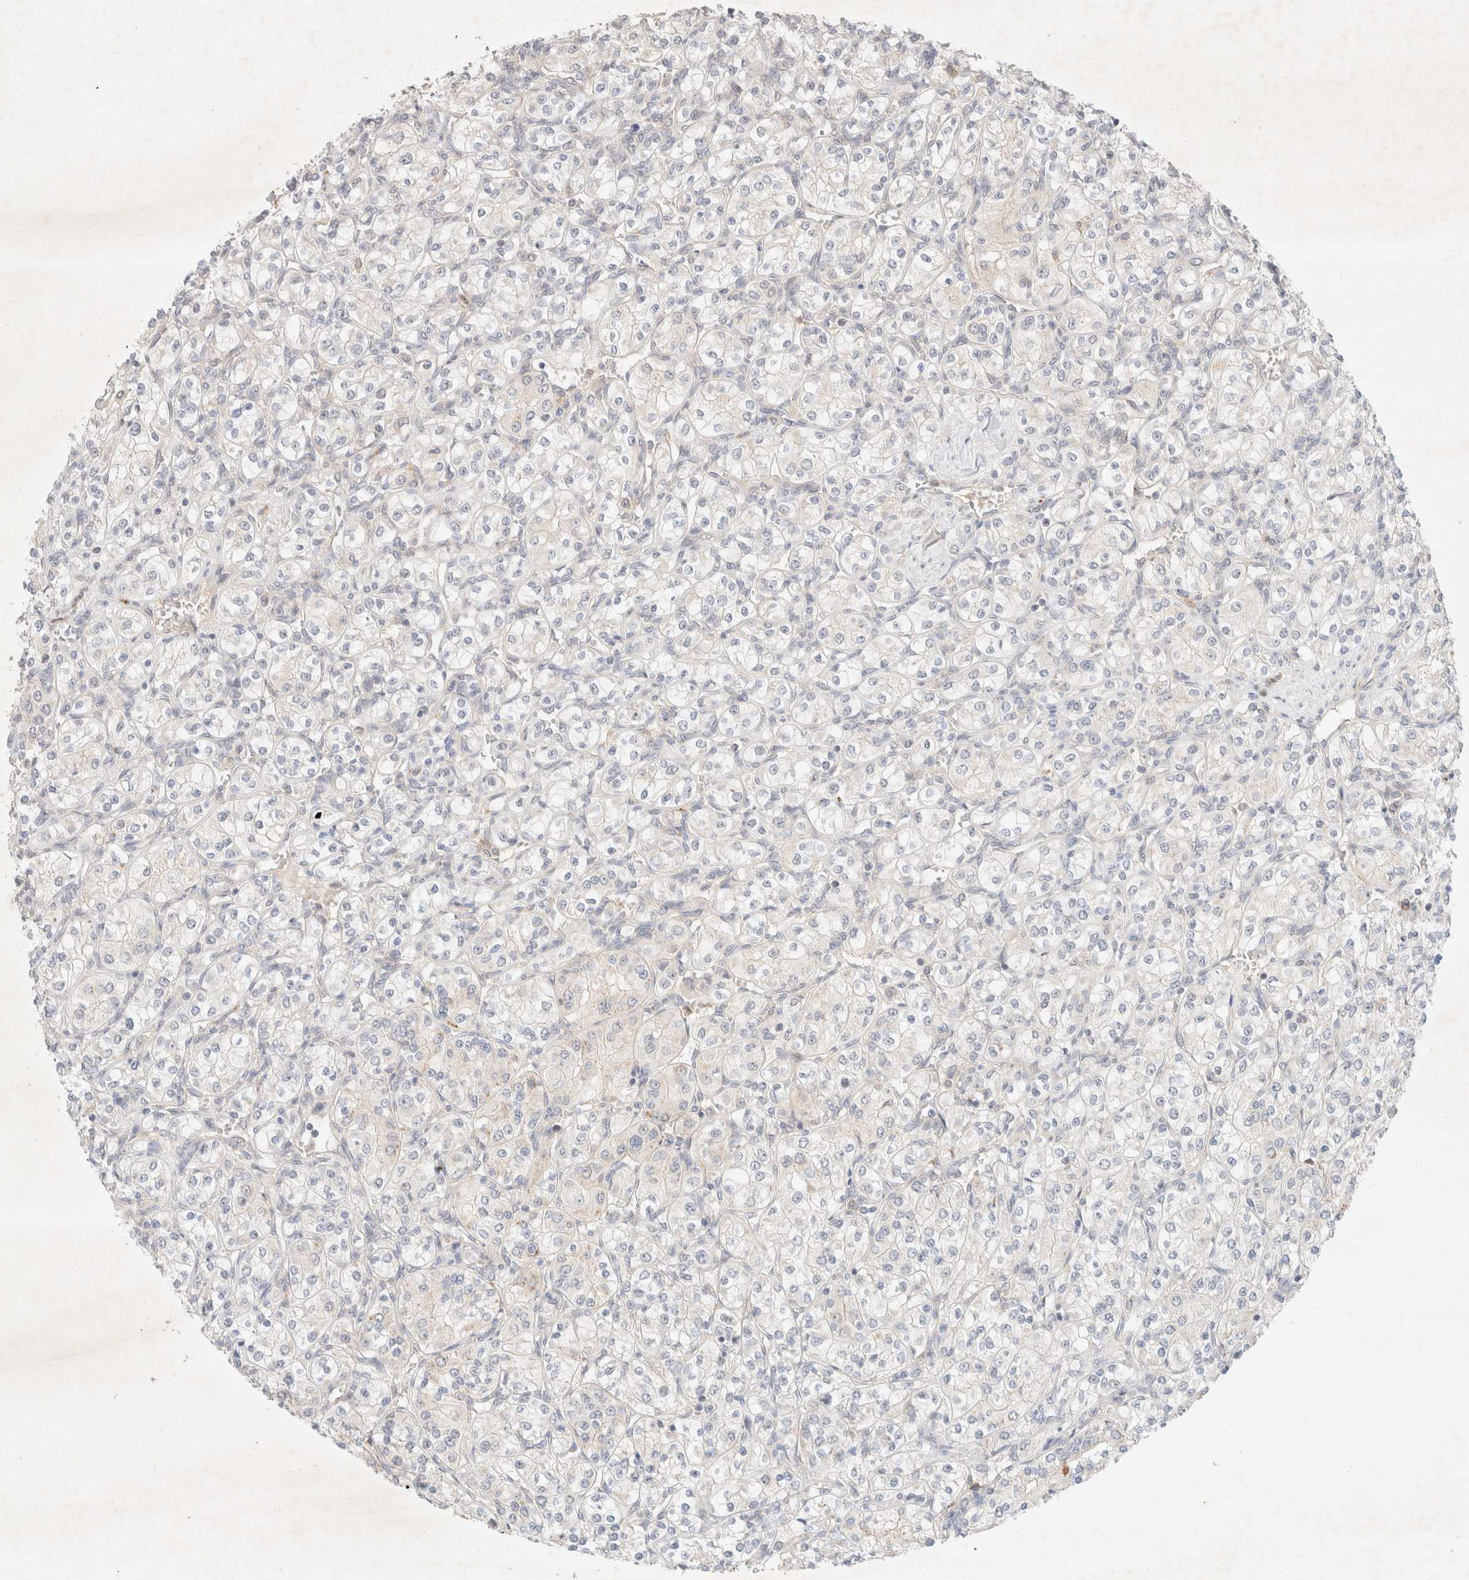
{"staining": {"intensity": "negative", "quantity": "none", "location": "none"}, "tissue": "renal cancer", "cell_type": "Tumor cells", "image_type": "cancer", "snomed": [{"axis": "morphology", "description": "Adenocarcinoma, NOS"}, {"axis": "topography", "description": "Kidney"}], "caption": "Immunohistochemistry histopathology image of neoplastic tissue: renal adenocarcinoma stained with DAB (3,3'-diaminobenzidine) exhibits no significant protein staining in tumor cells.", "gene": "SGSM2", "patient": {"sex": "male", "age": 77}}